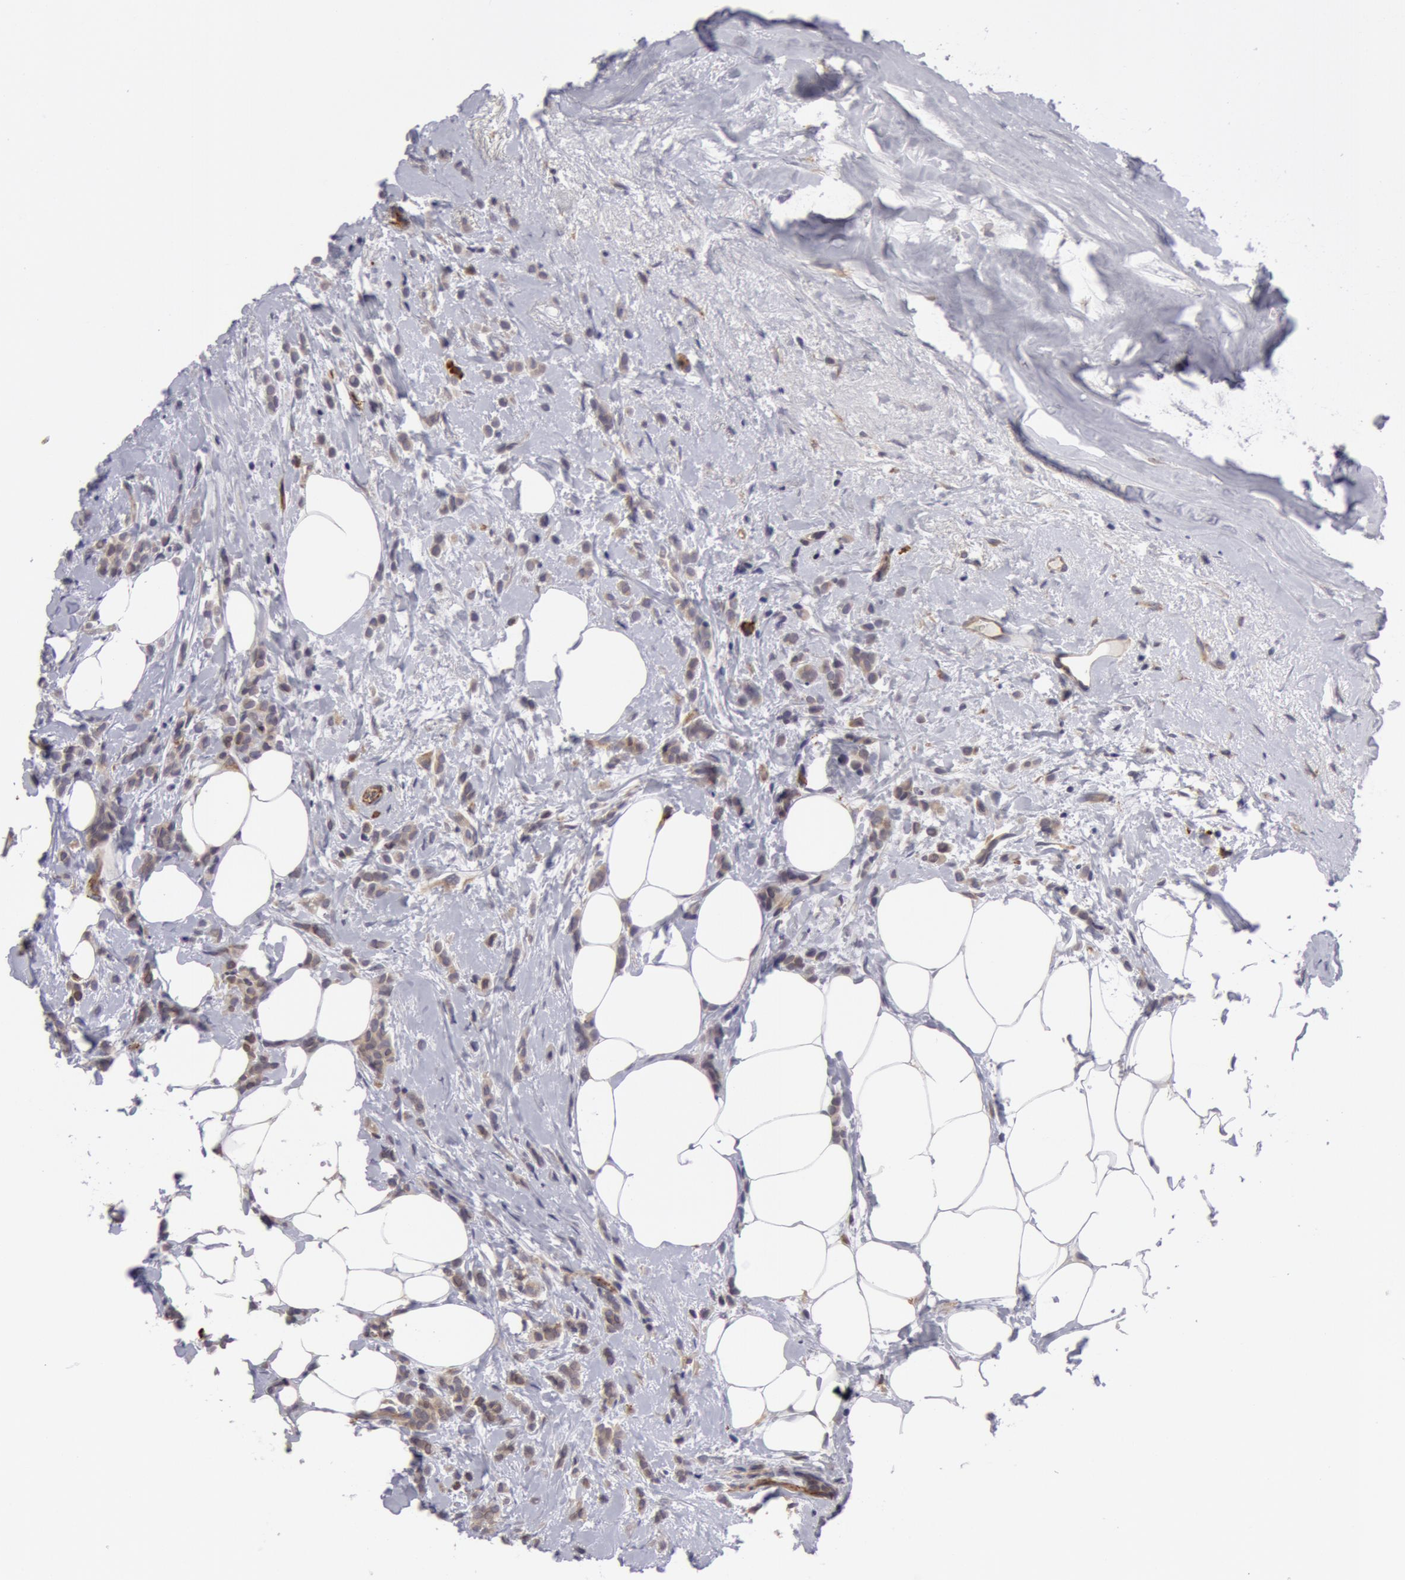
{"staining": {"intensity": "weak", "quantity": ">75%", "location": "cytoplasmic/membranous"}, "tissue": "breast cancer", "cell_type": "Tumor cells", "image_type": "cancer", "snomed": [{"axis": "morphology", "description": "Lobular carcinoma"}, {"axis": "topography", "description": "Breast"}], "caption": "A micrograph showing weak cytoplasmic/membranous staining in approximately >75% of tumor cells in lobular carcinoma (breast), as visualized by brown immunohistochemical staining.", "gene": "IL23A", "patient": {"sex": "female", "age": 56}}